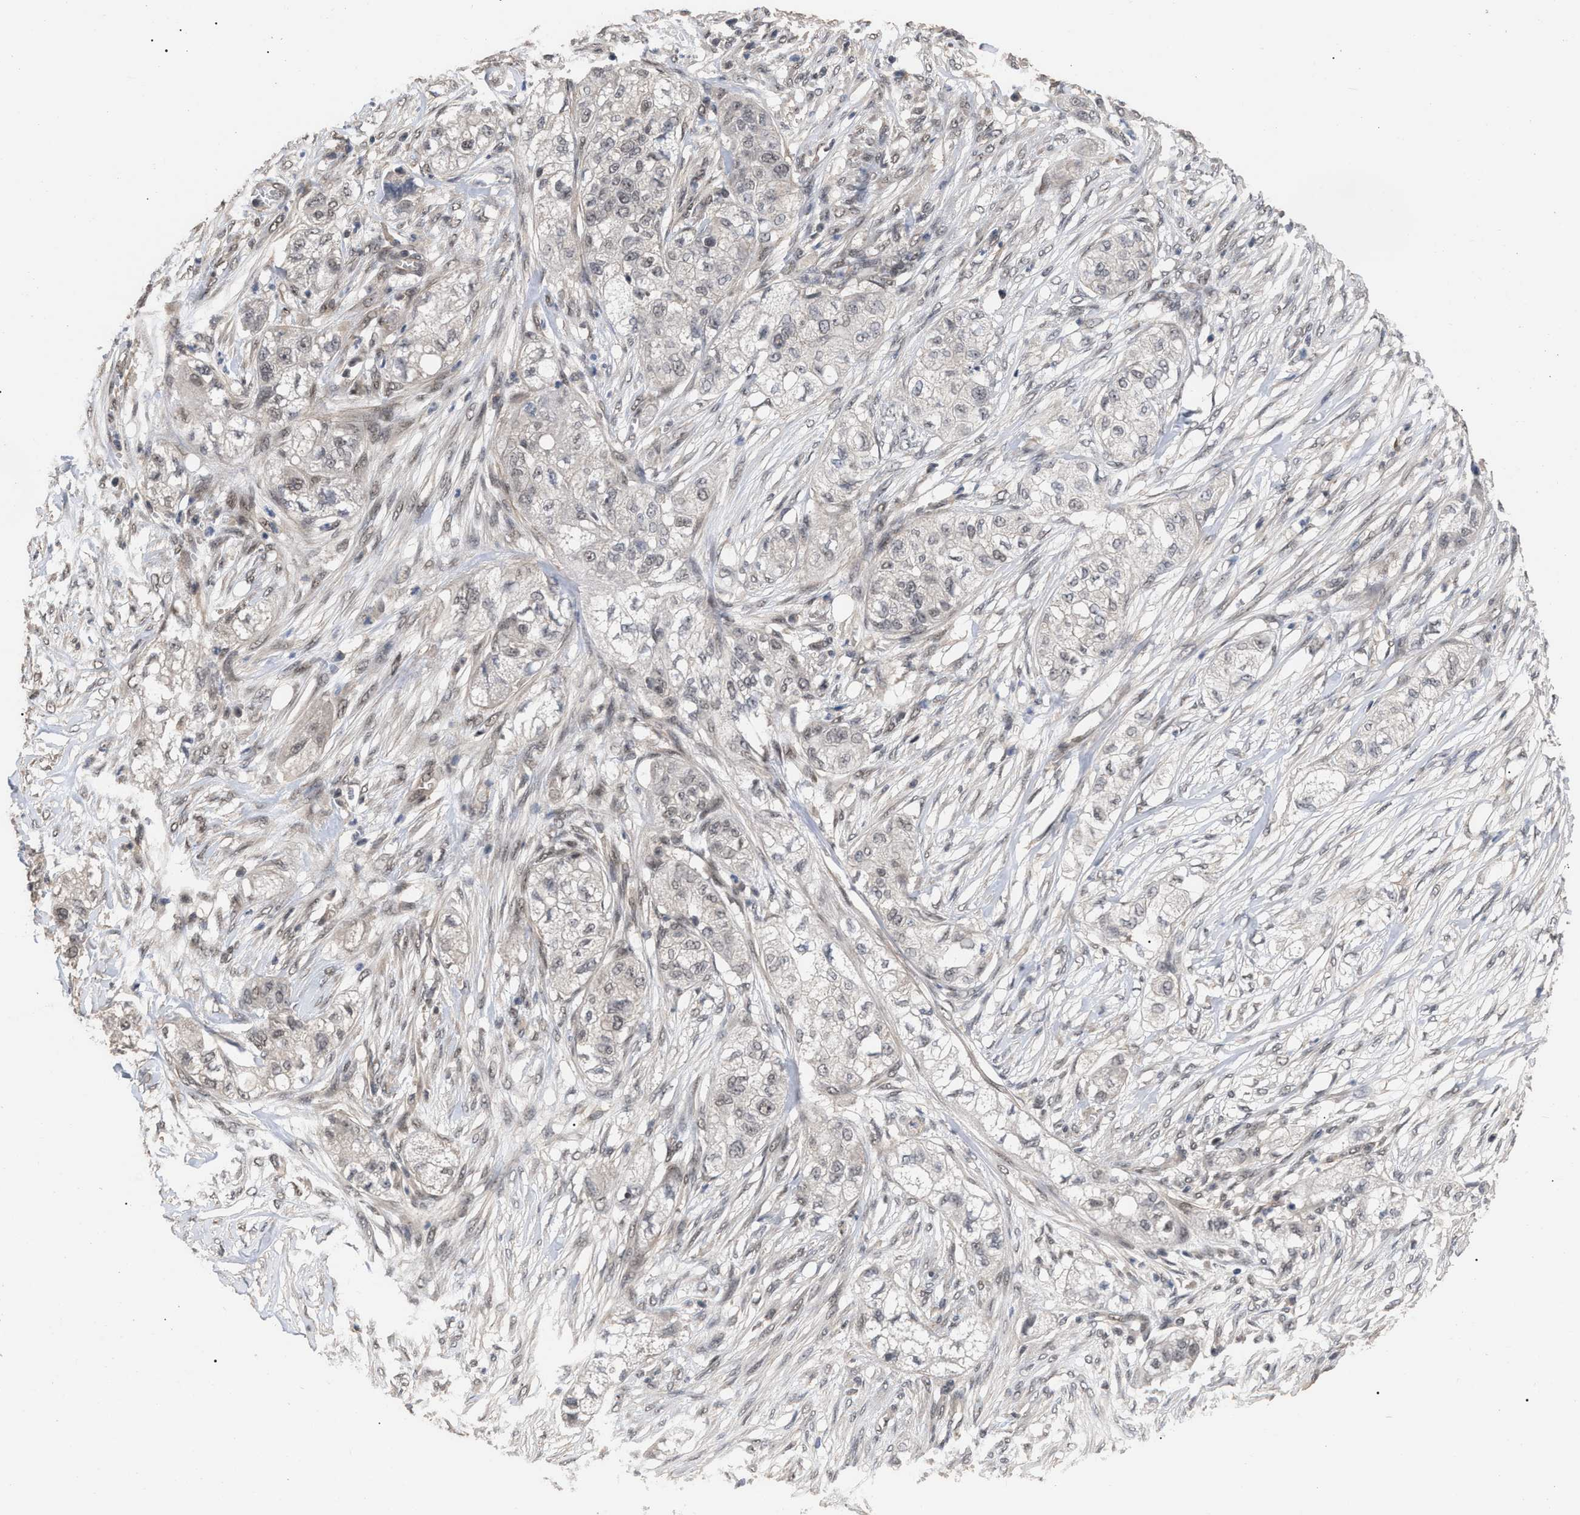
{"staining": {"intensity": "weak", "quantity": "<25%", "location": "nuclear"}, "tissue": "pancreatic cancer", "cell_type": "Tumor cells", "image_type": "cancer", "snomed": [{"axis": "morphology", "description": "Adenocarcinoma, NOS"}, {"axis": "topography", "description": "Pancreas"}], "caption": "A high-resolution image shows IHC staining of pancreatic cancer (adenocarcinoma), which displays no significant staining in tumor cells. (Immunohistochemistry, brightfield microscopy, high magnification).", "gene": "JAZF1", "patient": {"sex": "female", "age": 78}}